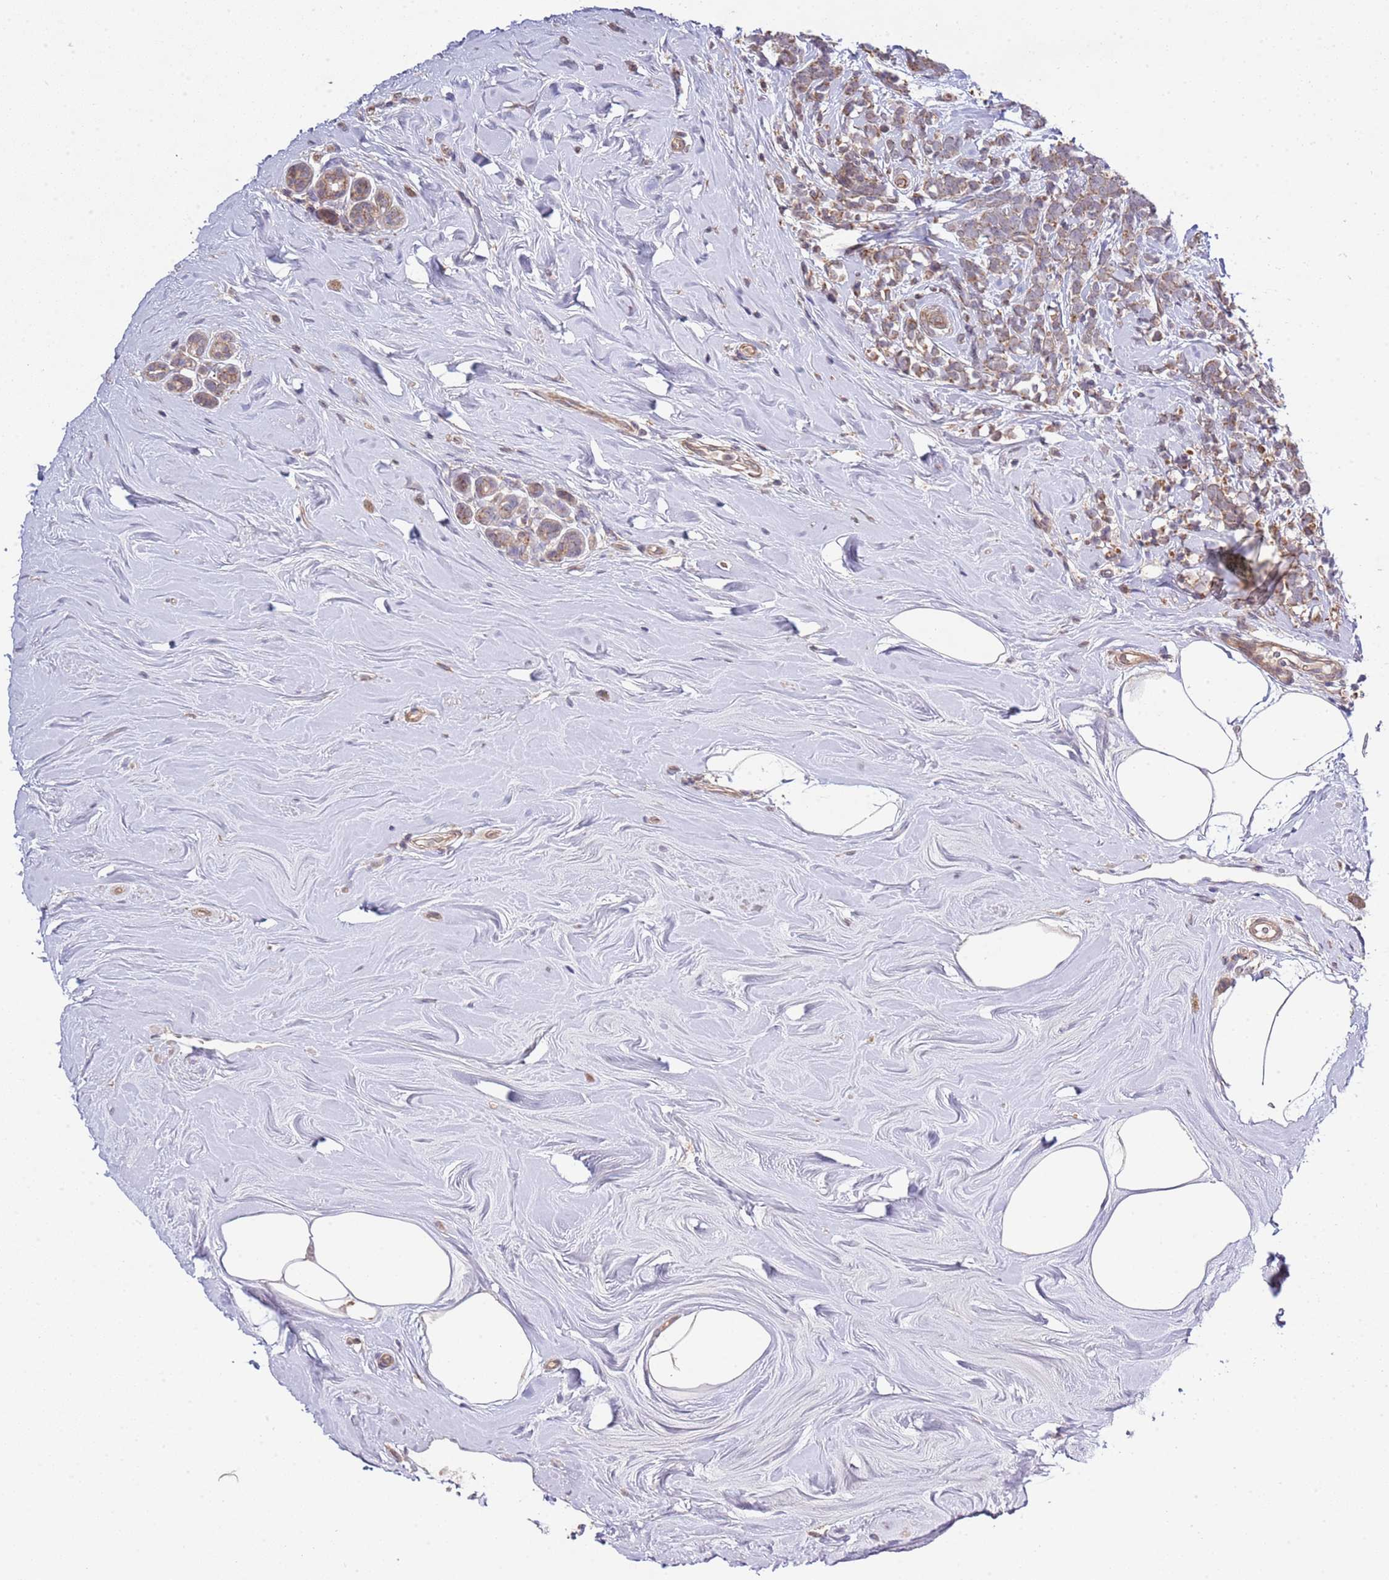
{"staining": {"intensity": "moderate", "quantity": ">75%", "location": "cytoplasmic/membranous"}, "tissue": "breast cancer", "cell_type": "Tumor cells", "image_type": "cancer", "snomed": [{"axis": "morphology", "description": "Lobular carcinoma"}, {"axis": "topography", "description": "Breast"}], "caption": "Tumor cells reveal moderate cytoplasmic/membranous positivity in about >75% of cells in breast cancer (lobular carcinoma).", "gene": "IVD", "patient": {"sex": "female", "age": 58}}